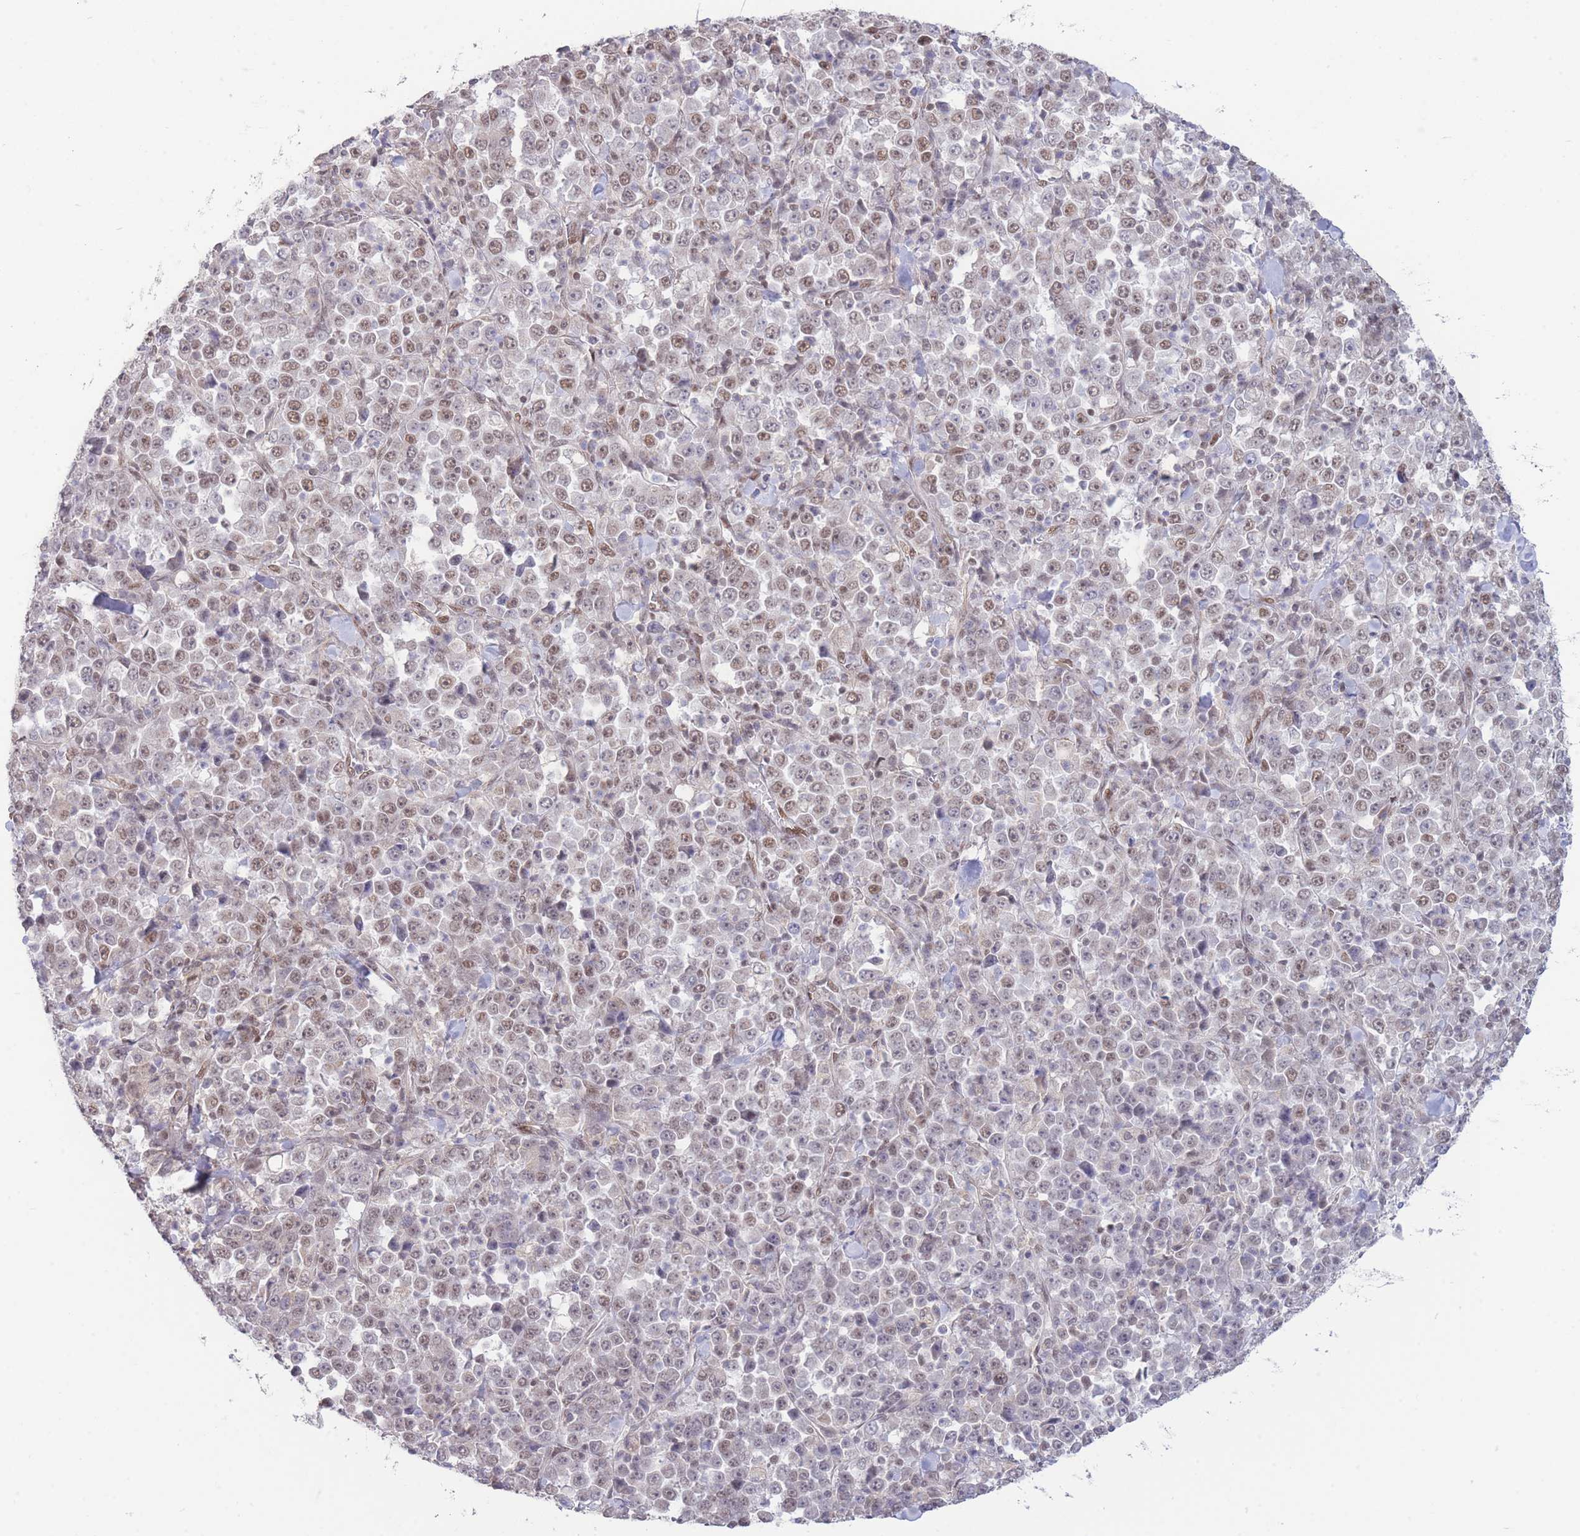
{"staining": {"intensity": "weak", "quantity": "25%-75%", "location": "nuclear"}, "tissue": "stomach cancer", "cell_type": "Tumor cells", "image_type": "cancer", "snomed": [{"axis": "morphology", "description": "Normal tissue, NOS"}, {"axis": "morphology", "description": "Adenocarcinoma, NOS"}, {"axis": "topography", "description": "Stomach, upper"}, {"axis": "topography", "description": "Stomach"}], "caption": "Adenocarcinoma (stomach) tissue reveals weak nuclear positivity in approximately 25%-75% of tumor cells, visualized by immunohistochemistry.", "gene": "CARD8", "patient": {"sex": "male", "age": 59}}